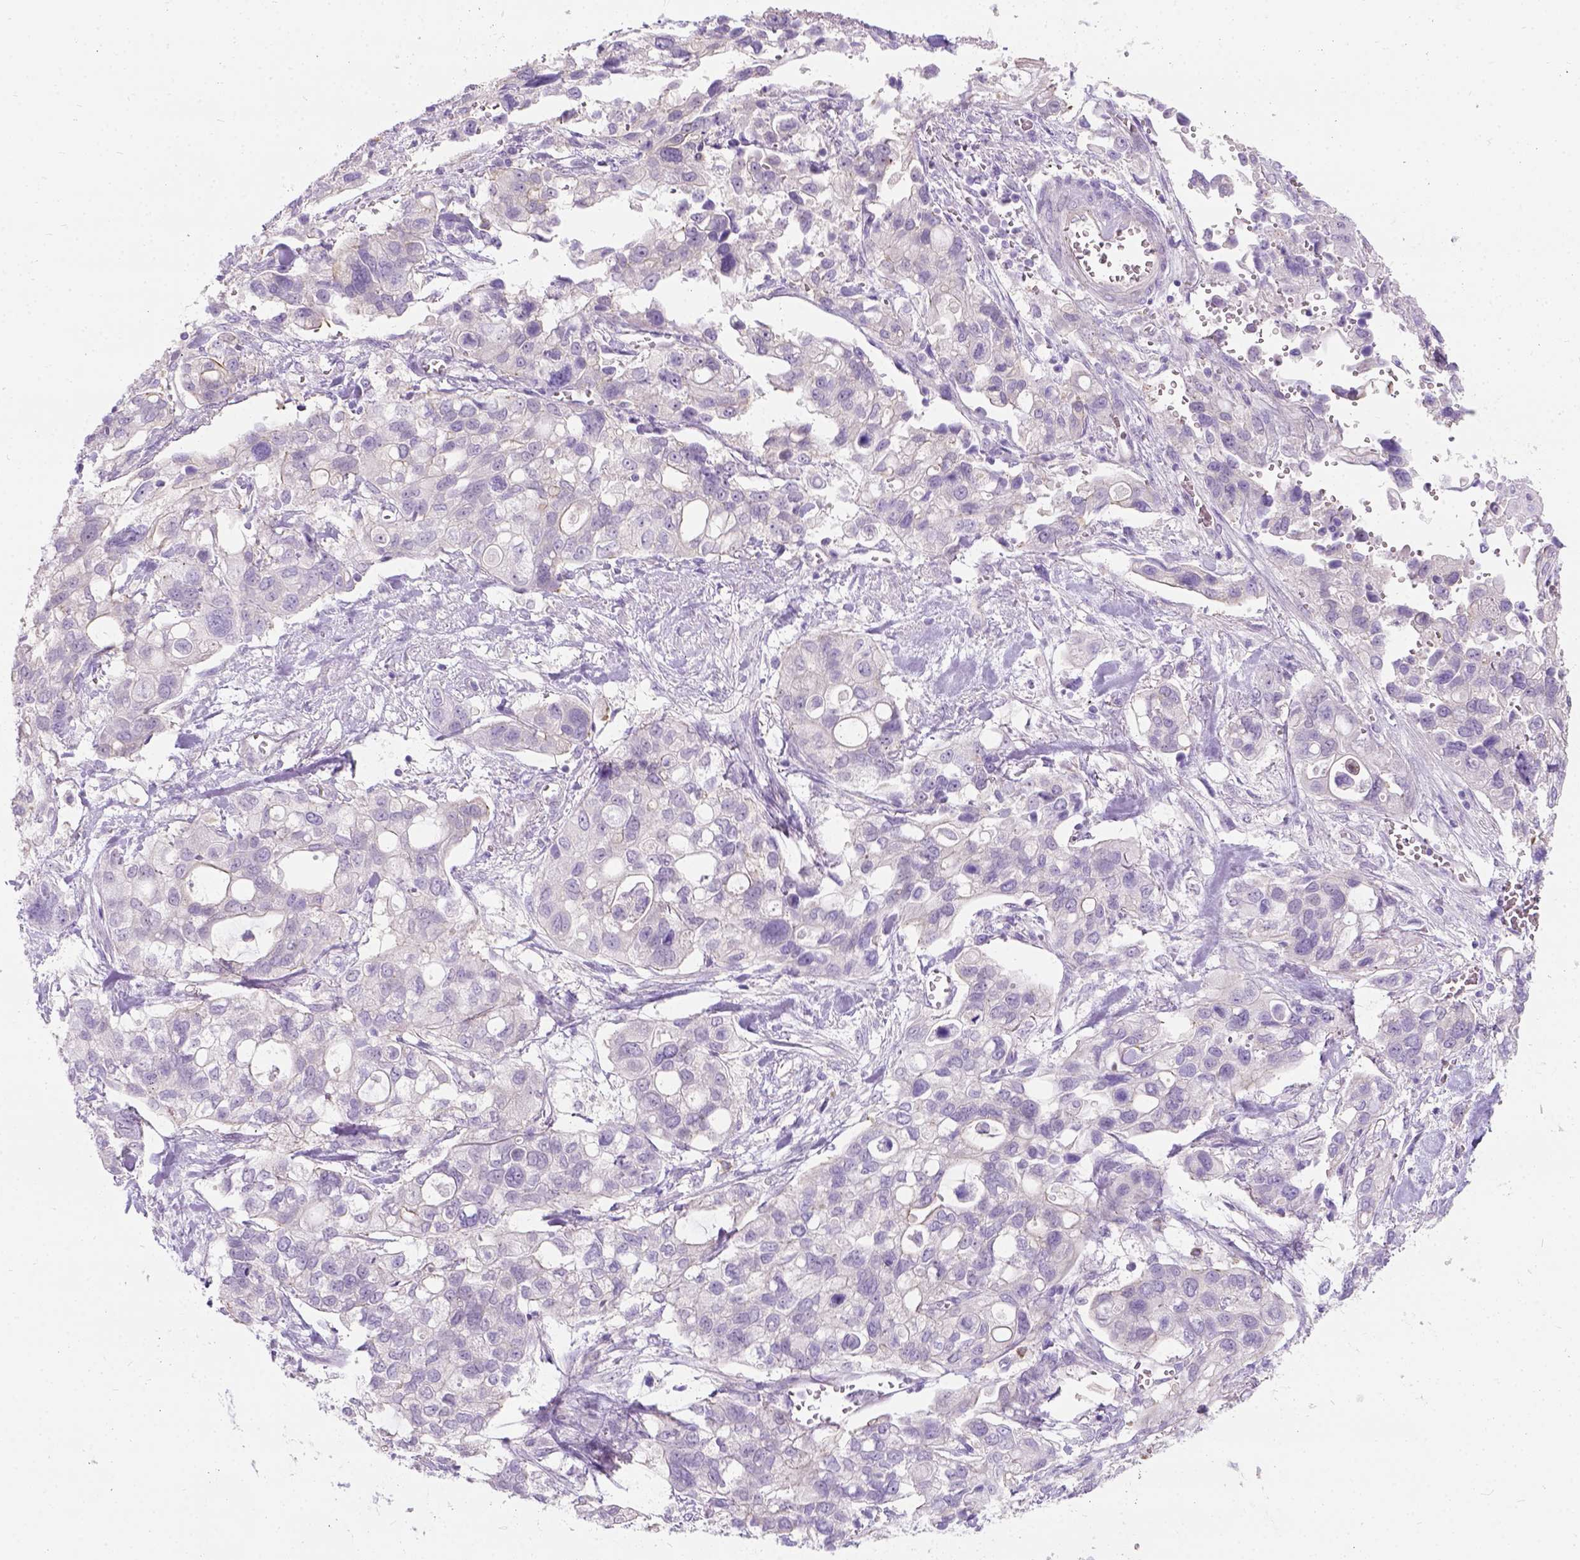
{"staining": {"intensity": "negative", "quantity": "none", "location": "none"}, "tissue": "stomach cancer", "cell_type": "Tumor cells", "image_type": "cancer", "snomed": [{"axis": "morphology", "description": "Adenocarcinoma, NOS"}, {"axis": "topography", "description": "Stomach, upper"}], "caption": "The IHC photomicrograph has no significant expression in tumor cells of stomach cancer (adenocarcinoma) tissue.", "gene": "C20orf144", "patient": {"sex": "female", "age": 81}}